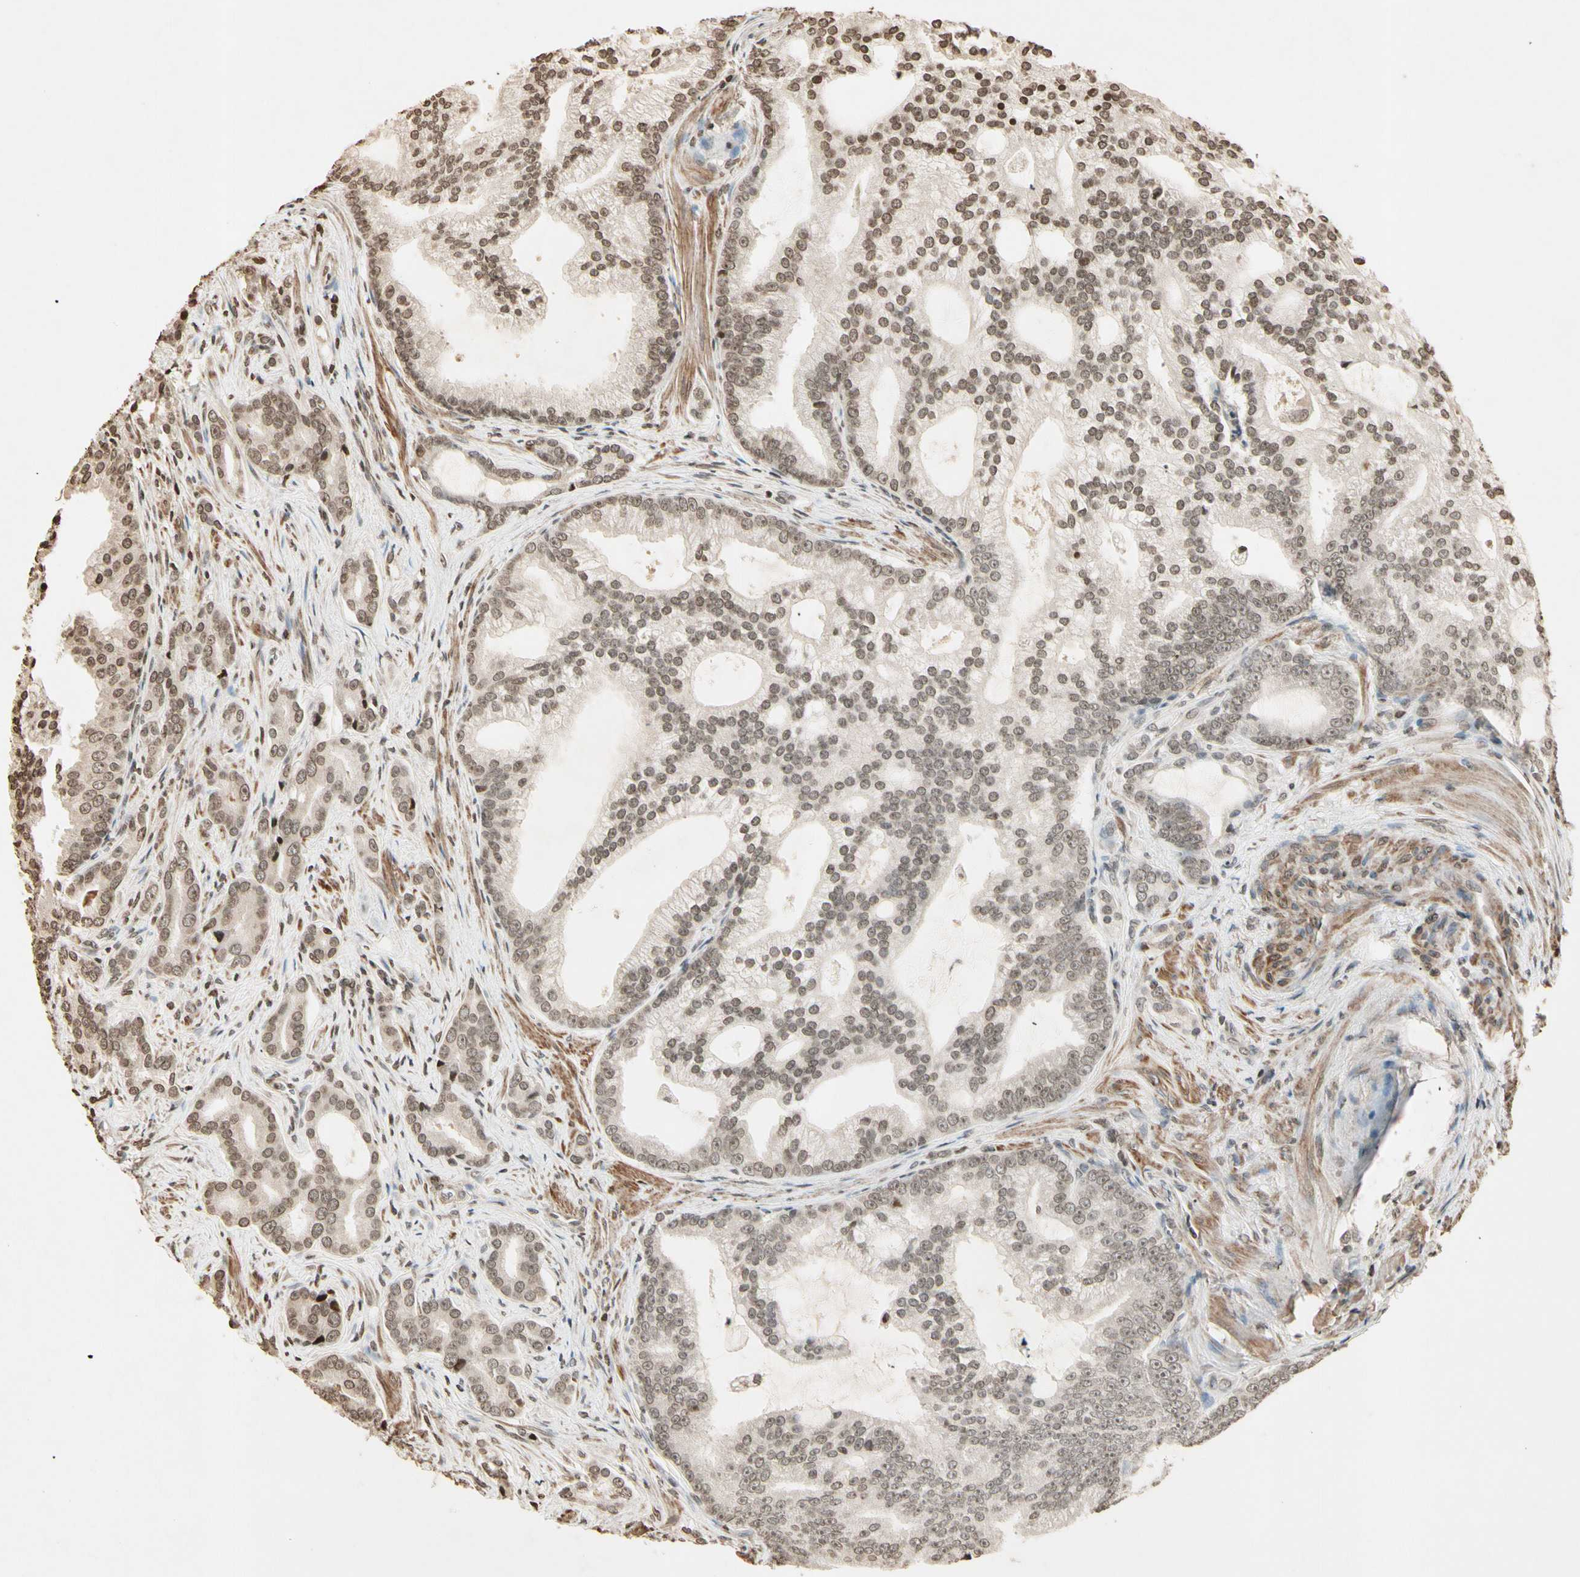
{"staining": {"intensity": "weak", "quantity": "25%-75%", "location": "nuclear"}, "tissue": "prostate cancer", "cell_type": "Tumor cells", "image_type": "cancer", "snomed": [{"axis": "morphology", "description": "Adenocarcinoma, Low grade"}, {"axis": "topography", "description": "Prostate"}], "caption": "IHC (DAB (3,3'-diaminobenzidine)) staining of human prostate cancer exhibits weak nuclear protein staining in approximately 25%-75% of tumor cells. Using DAB (3,3'-diaminobenzidine) (brown) and hematoxylin (blue) stains, captured at high magnification using brightfield microscopy.", "gene": "TOP1", "patient": {"sex": "male", "age": 58}}